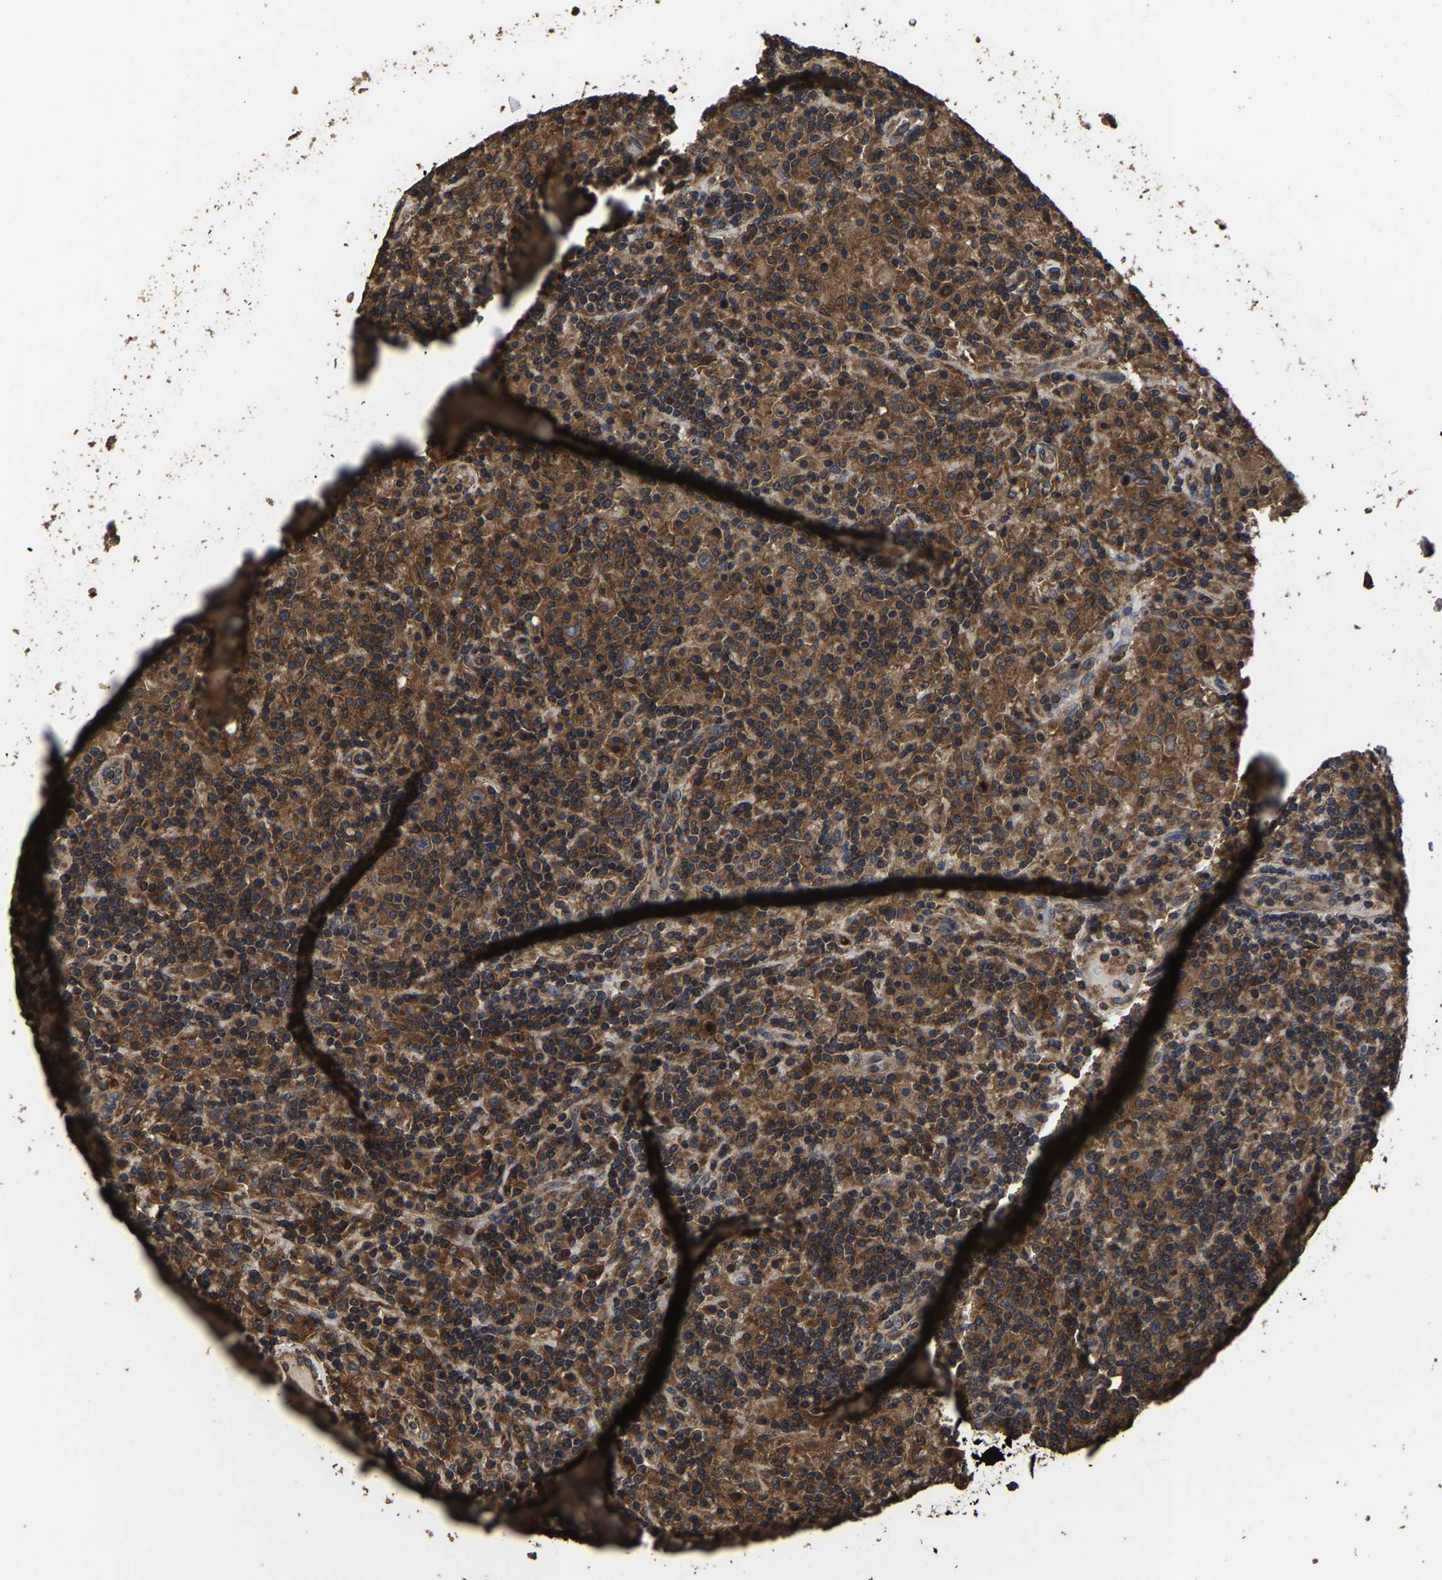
{"staining": {"intensity": "moderate", "quantity": ">75%", "location": "cytoplasmic/membranous"}, "tissue": "glioma", "cell_type": "Tumor cells", "image_type": "cancer", "snomed": [{"axis": "morphology", "description": "Glioma, malignant, High grade"}, {"axis": "topography", "description": "Brain"}], "caption": "This image demonstrates immunohistochemistry staining of human malignant glioma (high-grade), with medium moderate cytoplasmic/membranous staining in about >75% of tumor cells.", "gene": "ITCH", "patient": {"sex": "female", "age": 59}}